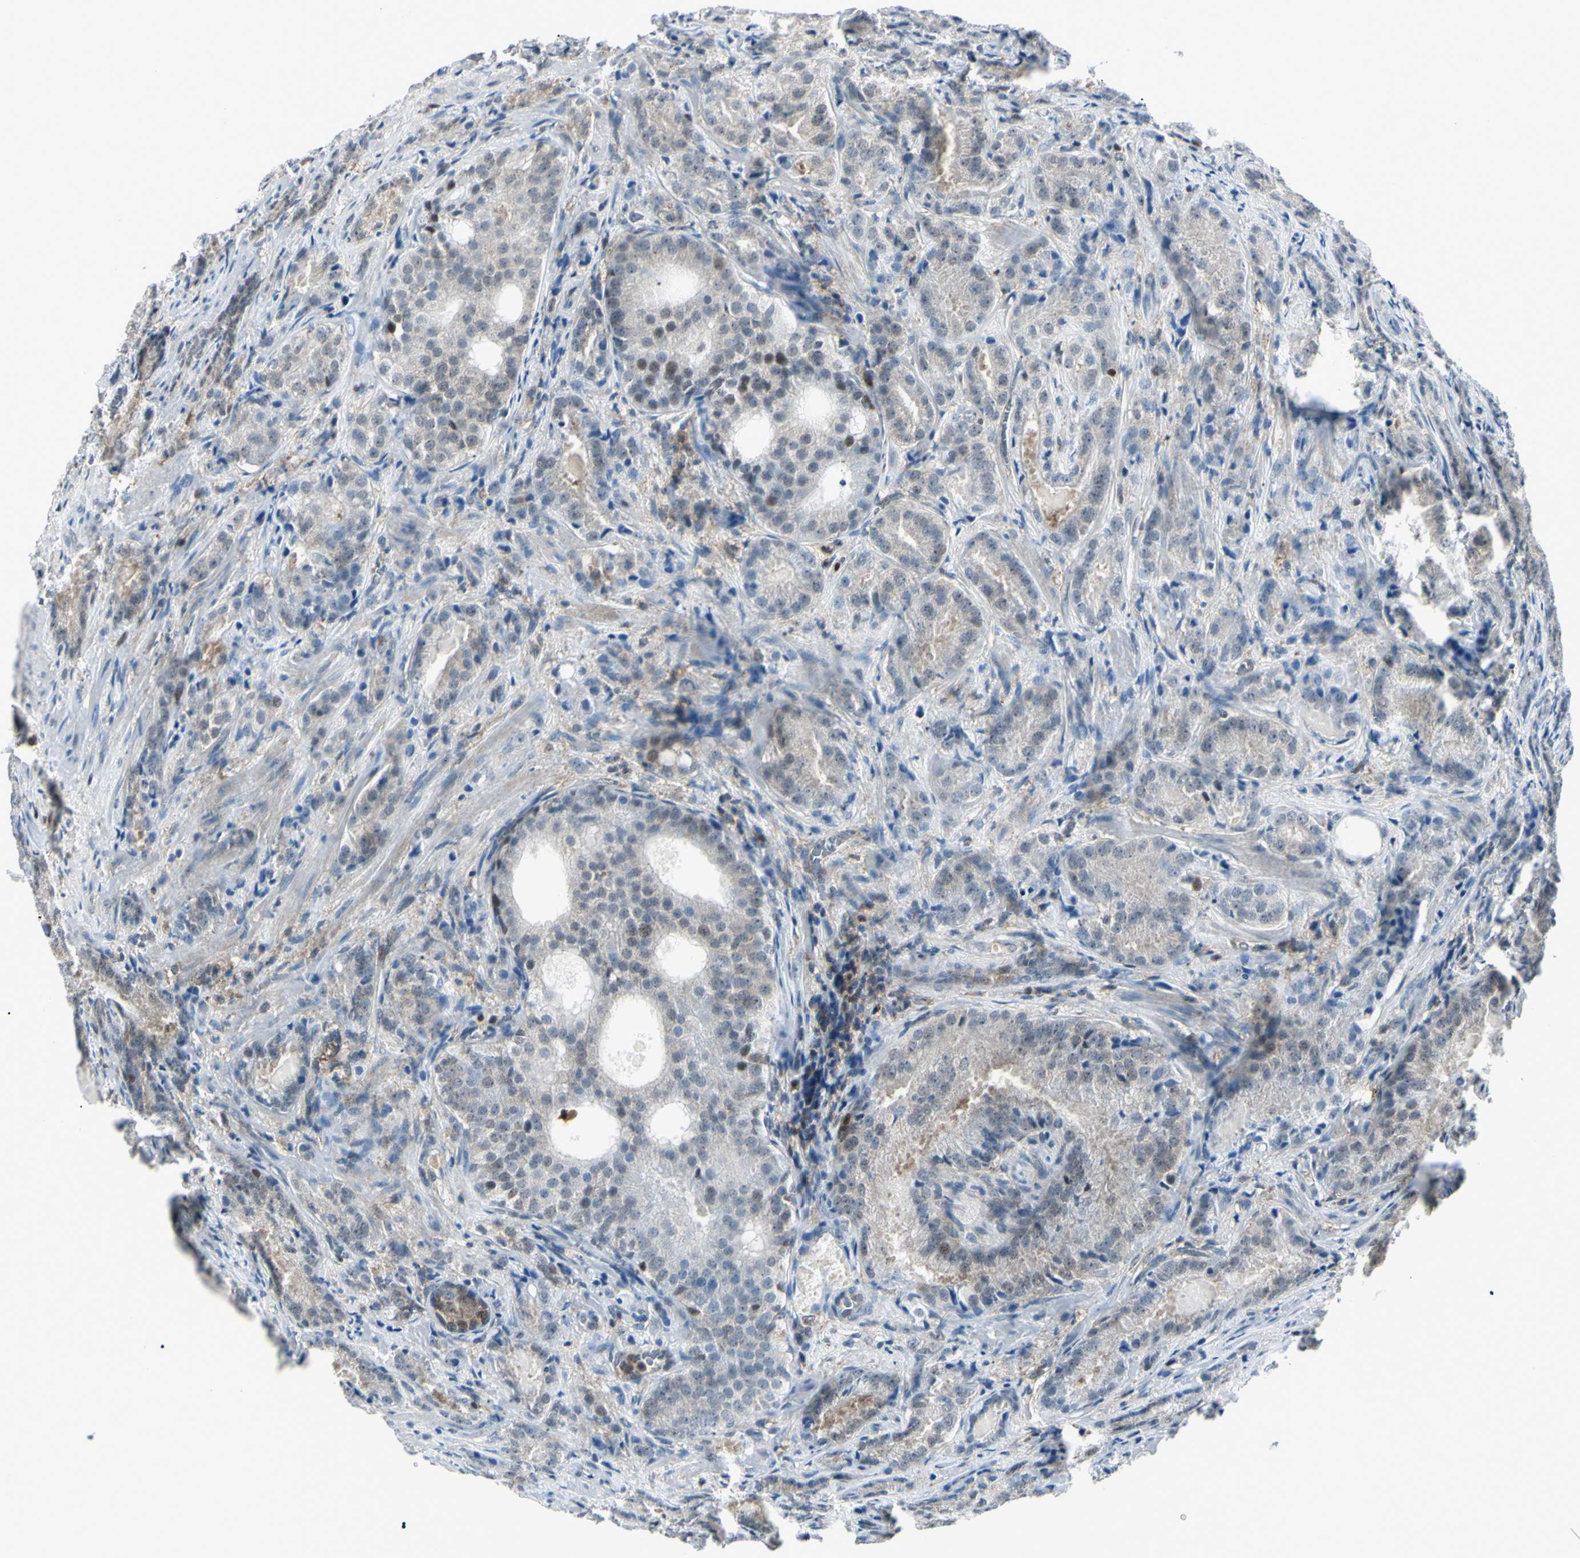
{"staining": {"intensity": "weak", "quantity": "<25%", "location": "cytoplasmic/membranous"}, "tissue": "prostate cancer", "cell_type": "Tumor cells", "image_type": "cancer", "snomed": [{"axis": "morphology", "description": "Adenocarcinoma, High grade"}, {"axis": "topography", "description": "Prostate"}], "caption": "Histopathology image shows no significant protein positivity in tumor cells of adenocarcinoma (high-grade) (prostate). The staining was performed using DAB (3,3'-diaminobenzidine) to visualize the protein expression in brown, while the nuclei were stained in blue with hematoxylin (Magnification: 20x).", "gene": "PGK1", "patient": {"sex": "male", "age": 64}}